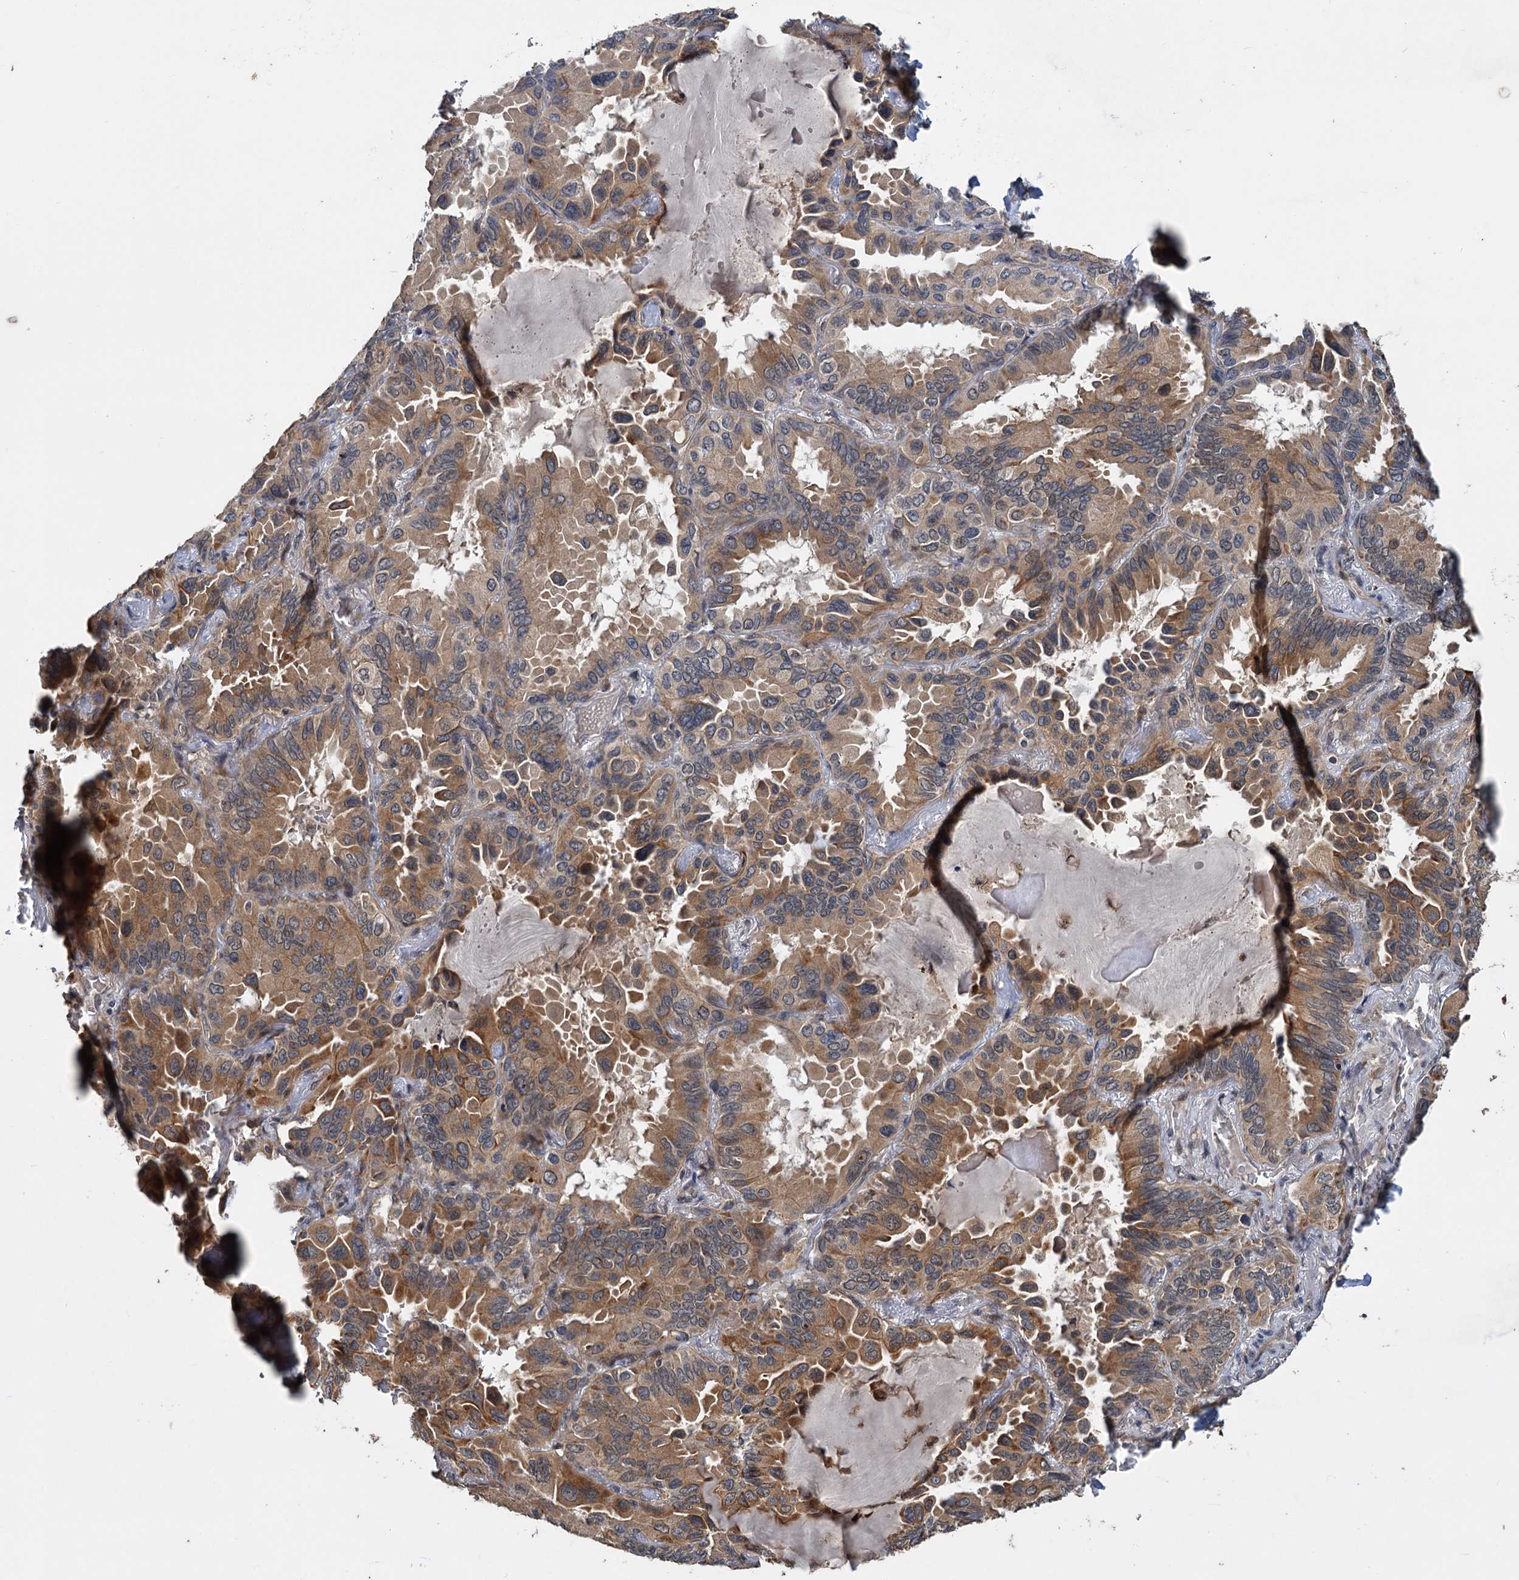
{"staining": {"intensity": "moderate", "quantity": ">75%", "location": "cytoplasmic/membranous"}, "tissue": "lung cancer", "cell_type": "Tumor cells", "image_type": "cancer", "snomed": [{"axis": "morphology", "description": "Adenocarcinoma, NOS"}, {"axis": "topography", "description": "Lung"}], "caption": "Lung cancer stained for a protein (brown) displays moderate cytoplasmic/membranous positive expression in about >75% of tumor cells.", "gene": "KANSL2", "patient": {"sex": "male", "age": 64}}